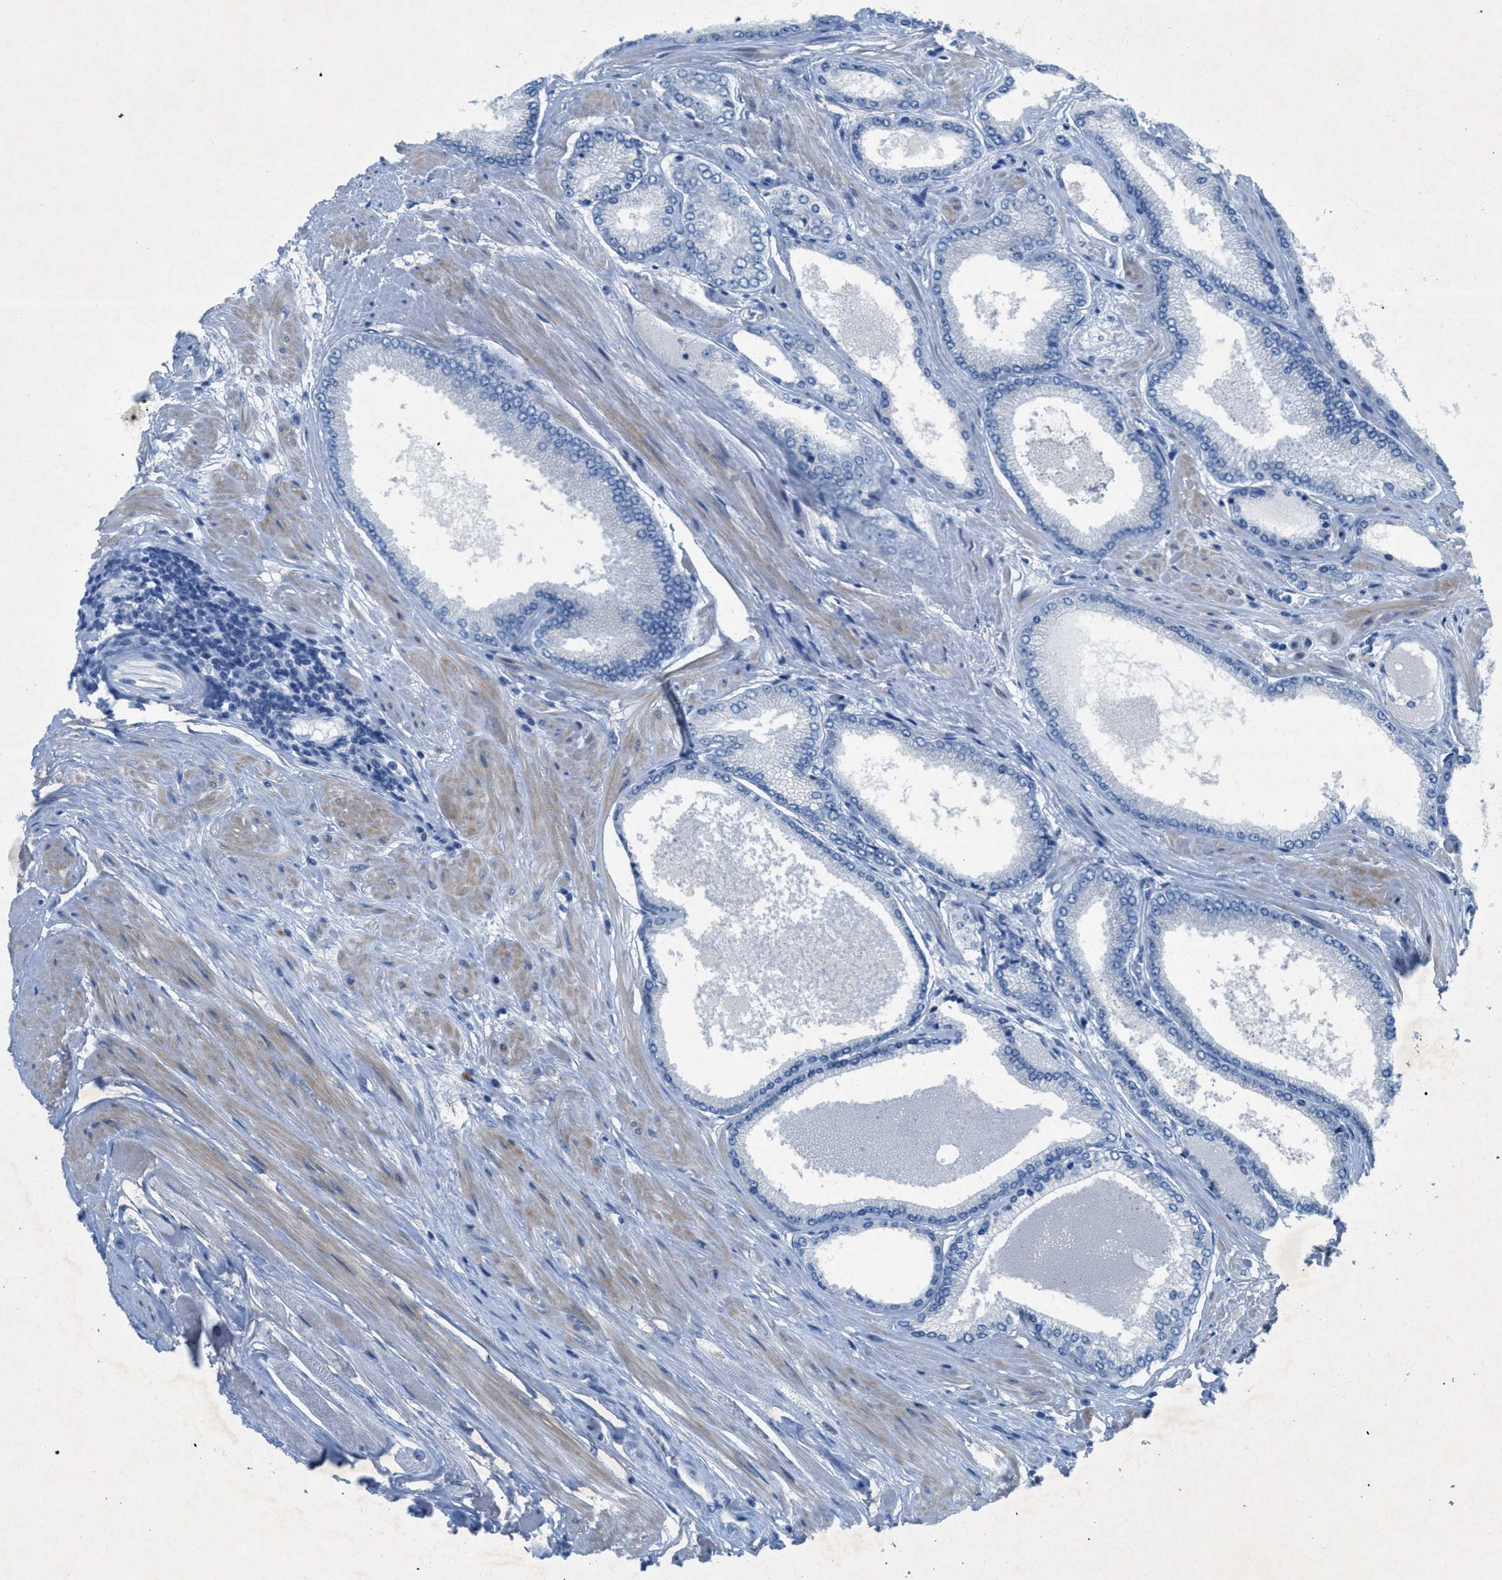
{"staining": {"intensity": "negative", "quantity": "none", "location": "none"}, "tissue": "prostate cancer", "cell_type": "Tumor cells", "image_type": "cancer", "snomed": [{"axis": "morphology", "description": "Adenocarcinoma, High grade"}, {"axis": "topography", "description": "Prostate"}], "caption": "Immunohistochemistry histopathology image of neoplastic tissue: human prostate high-grade adenocarcinoma stained with DAB (3,3'-diaminobenzidine) demonstrates no significant protein positivity in tumor cells.", "gene": "GALNT17", "patient": {"sex": "male", "age": 61}}